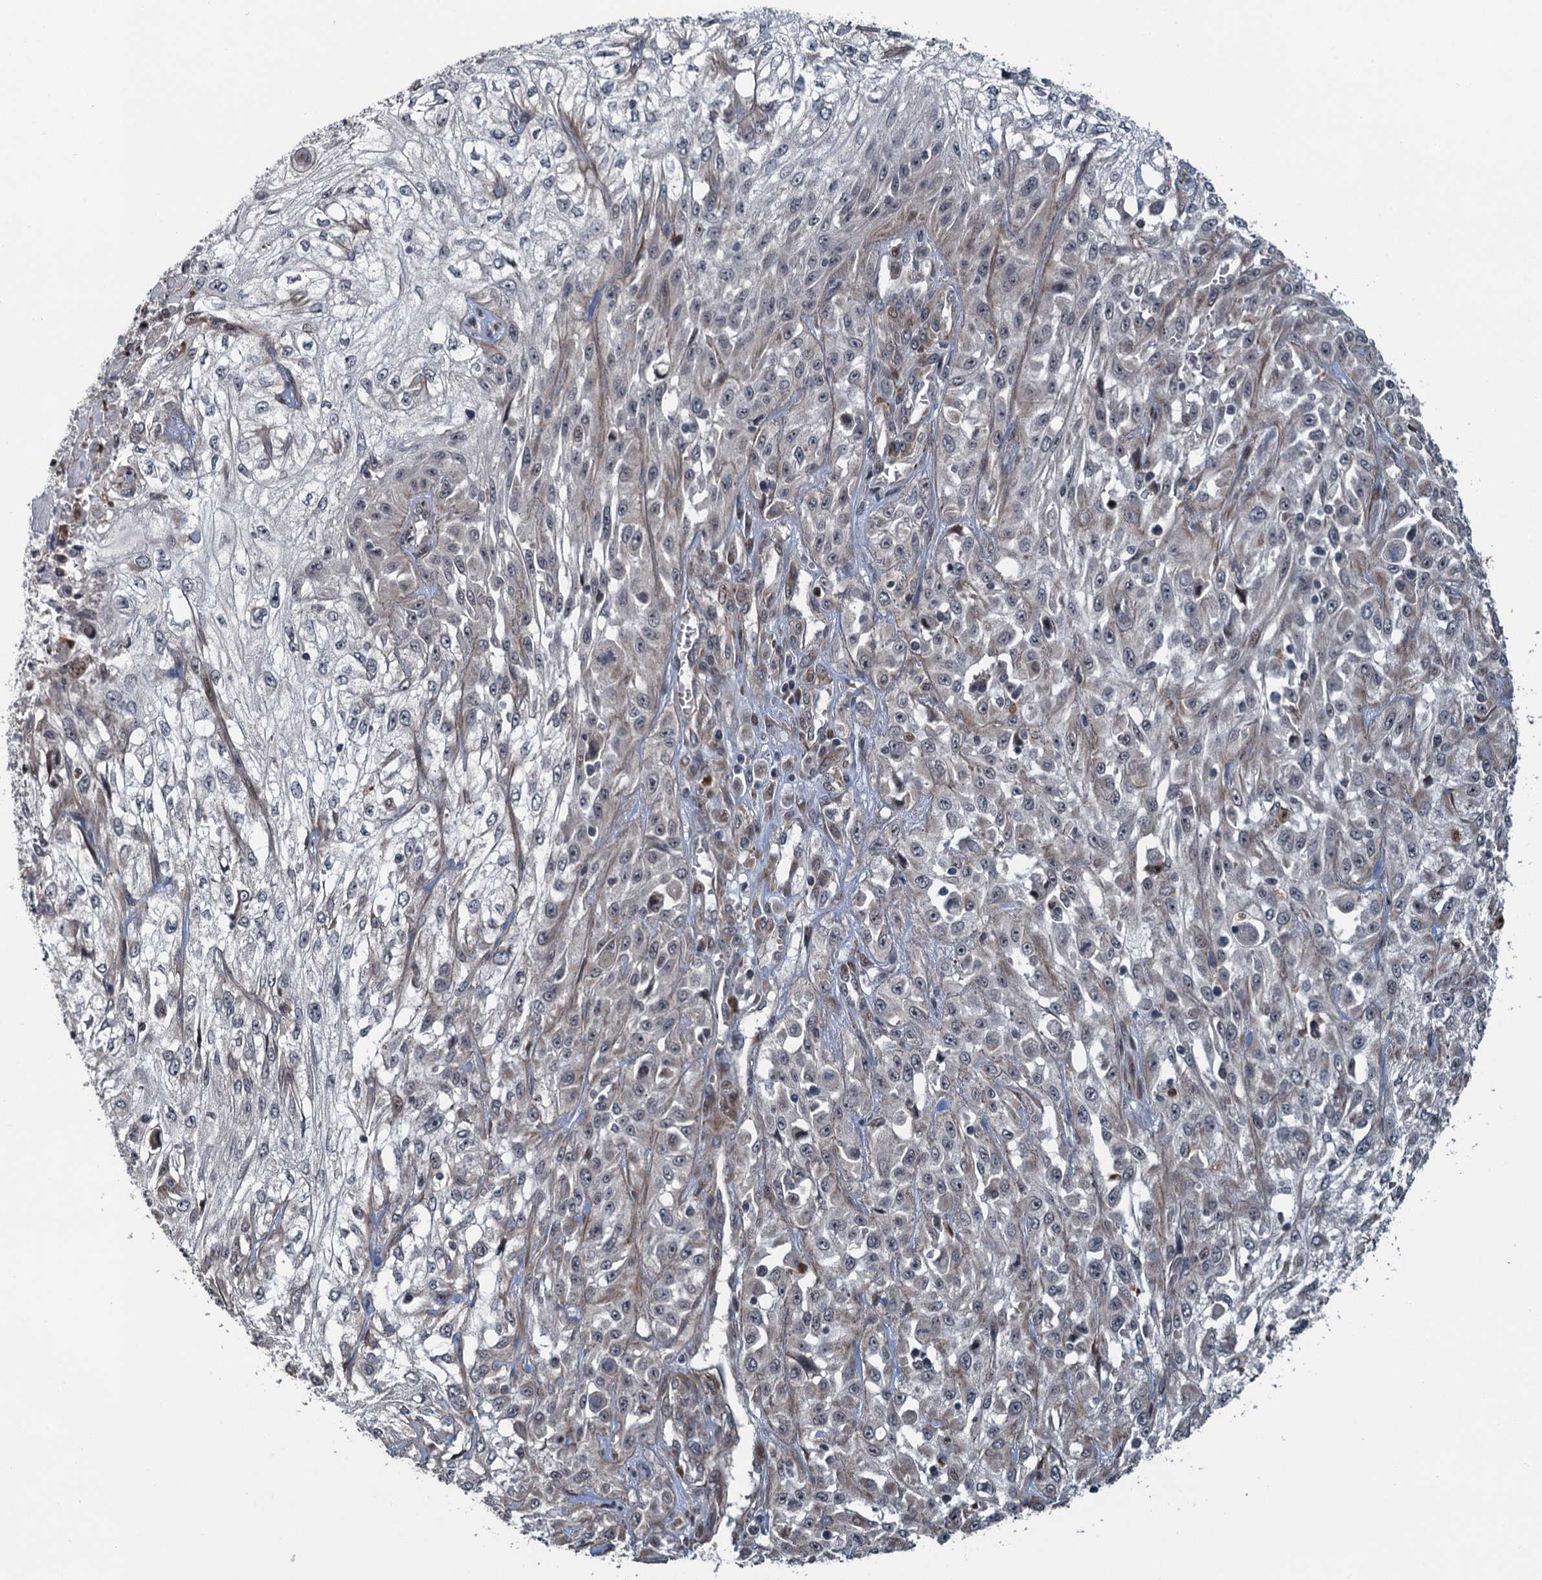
{"staining": {"intensity": "negative", "quantity": "none", "location": "none"}, "tissue": "skin cancer", "cell_type": "Tumor cells", "image_type": "cancer", "snomed": [{"axis": "morphology", "description": "Squamous cell carcinoma, NOS"}, {"axis": "morphology", "description": "Squamous cell carcinoma, metastatic, NOS"}, {"axis": "topography", "description": "Skin"}, {"axis": "topography", "description": "Lymph node"}], "caption": "The immunohistochemistry photomicrograph has no significant staining in tumor cells of squamous cell carcinoma (skin) tissue.", "gene": "WHAMM", "patient": {"sex": "male", "age": 75}}